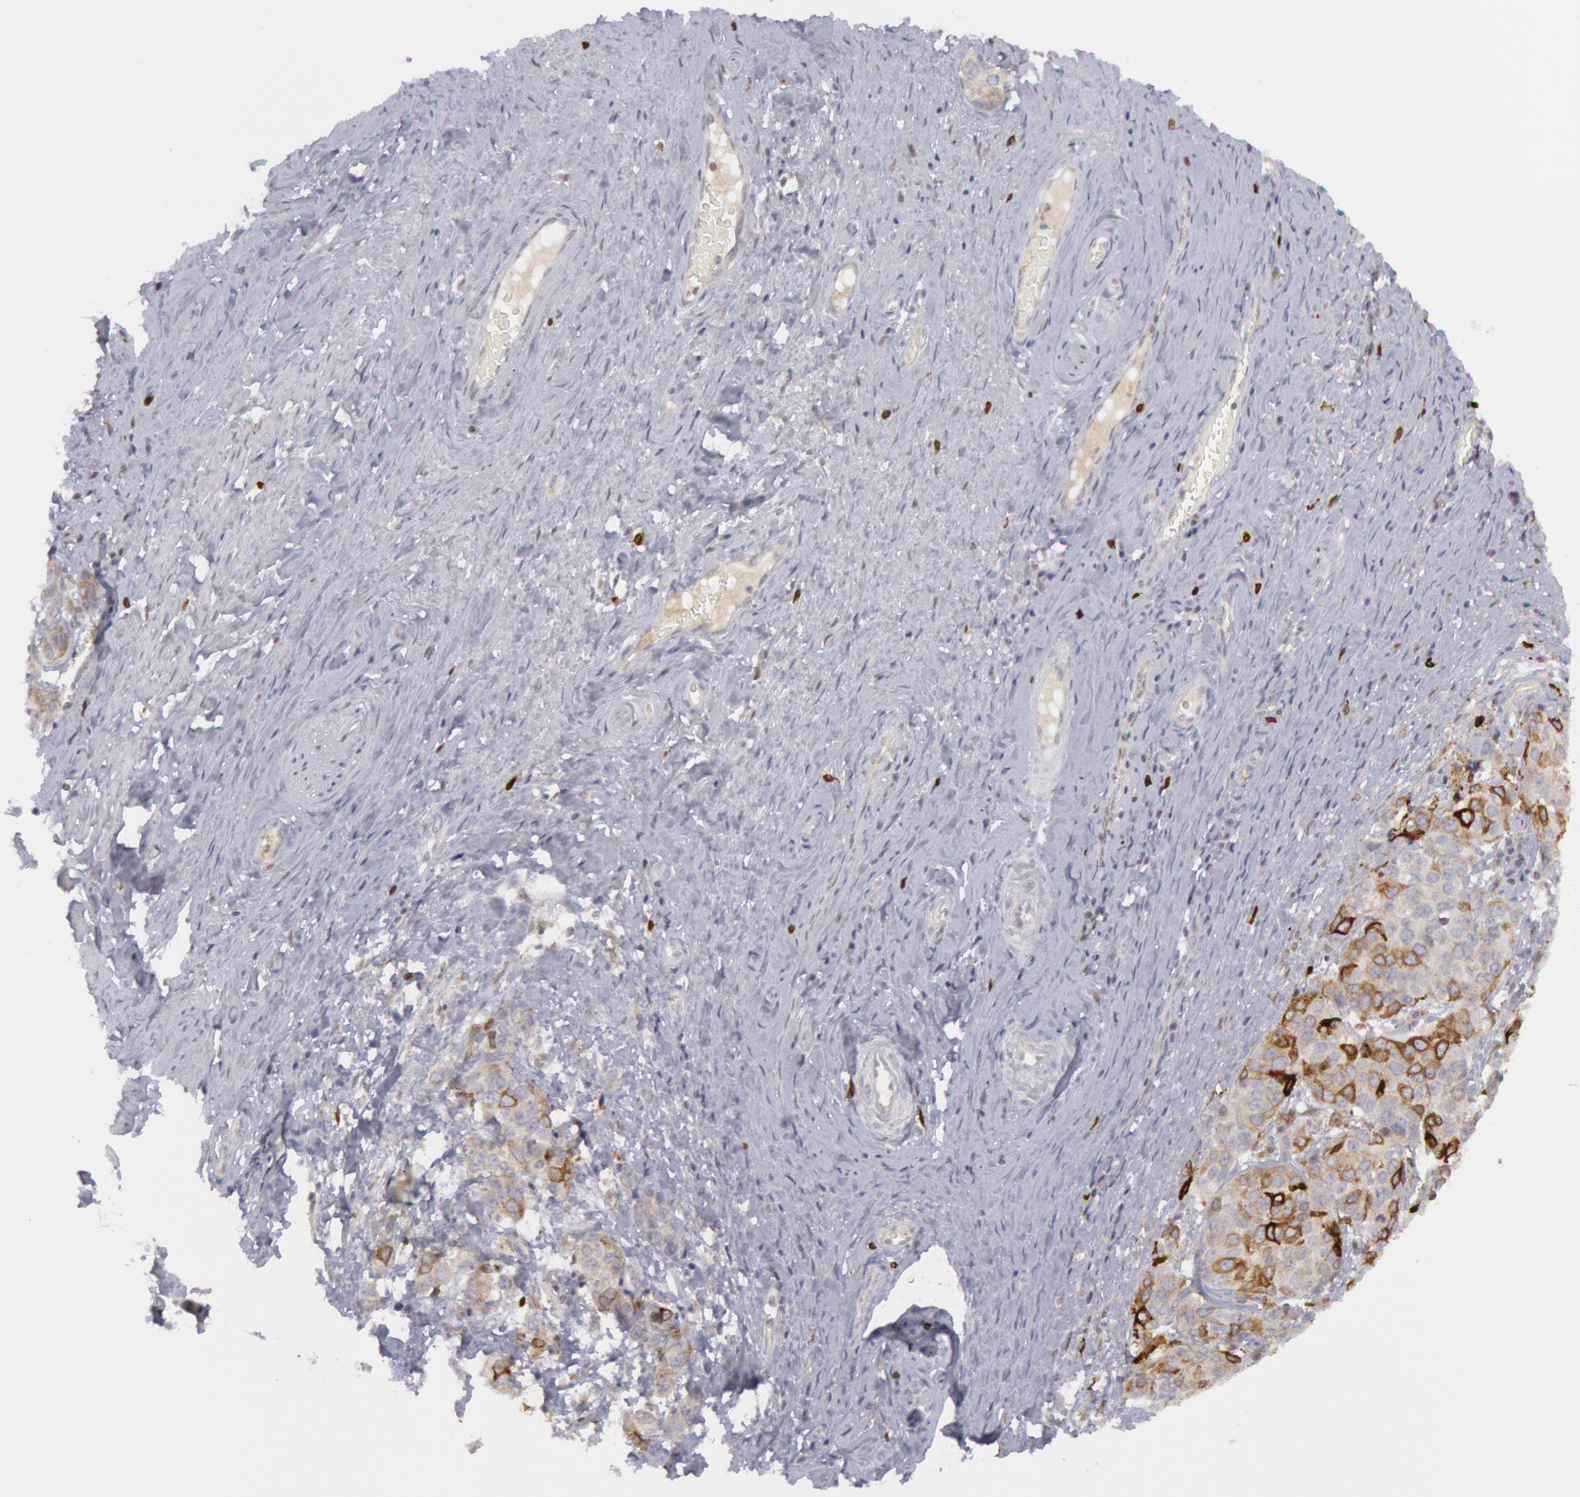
{"staining": {"intensity": "strong", "quantity": "<25%", "location": "cytoplasmic/membranous"}, "tissue": "cervical cancer", "cell_type": "Tumor cells", "image_type": "cancer", "snomed": [{"axis": "morphology", "description": "Squamous cell carcinoma, NOS"}, {"axis": "topography", "description": "Cervix"}], "caption": "Cervical cancer (squamous cell carcinoma) tissue reveals strong cytoplasmic/membranous expression in about <25% of tumor cells, visualized by immunohistochemistry. The protein of interest is shown in brown color, while the nuclei are stained blue.", "gene": "PTGS2", "patient": {"sex": "female", "age": 54}}